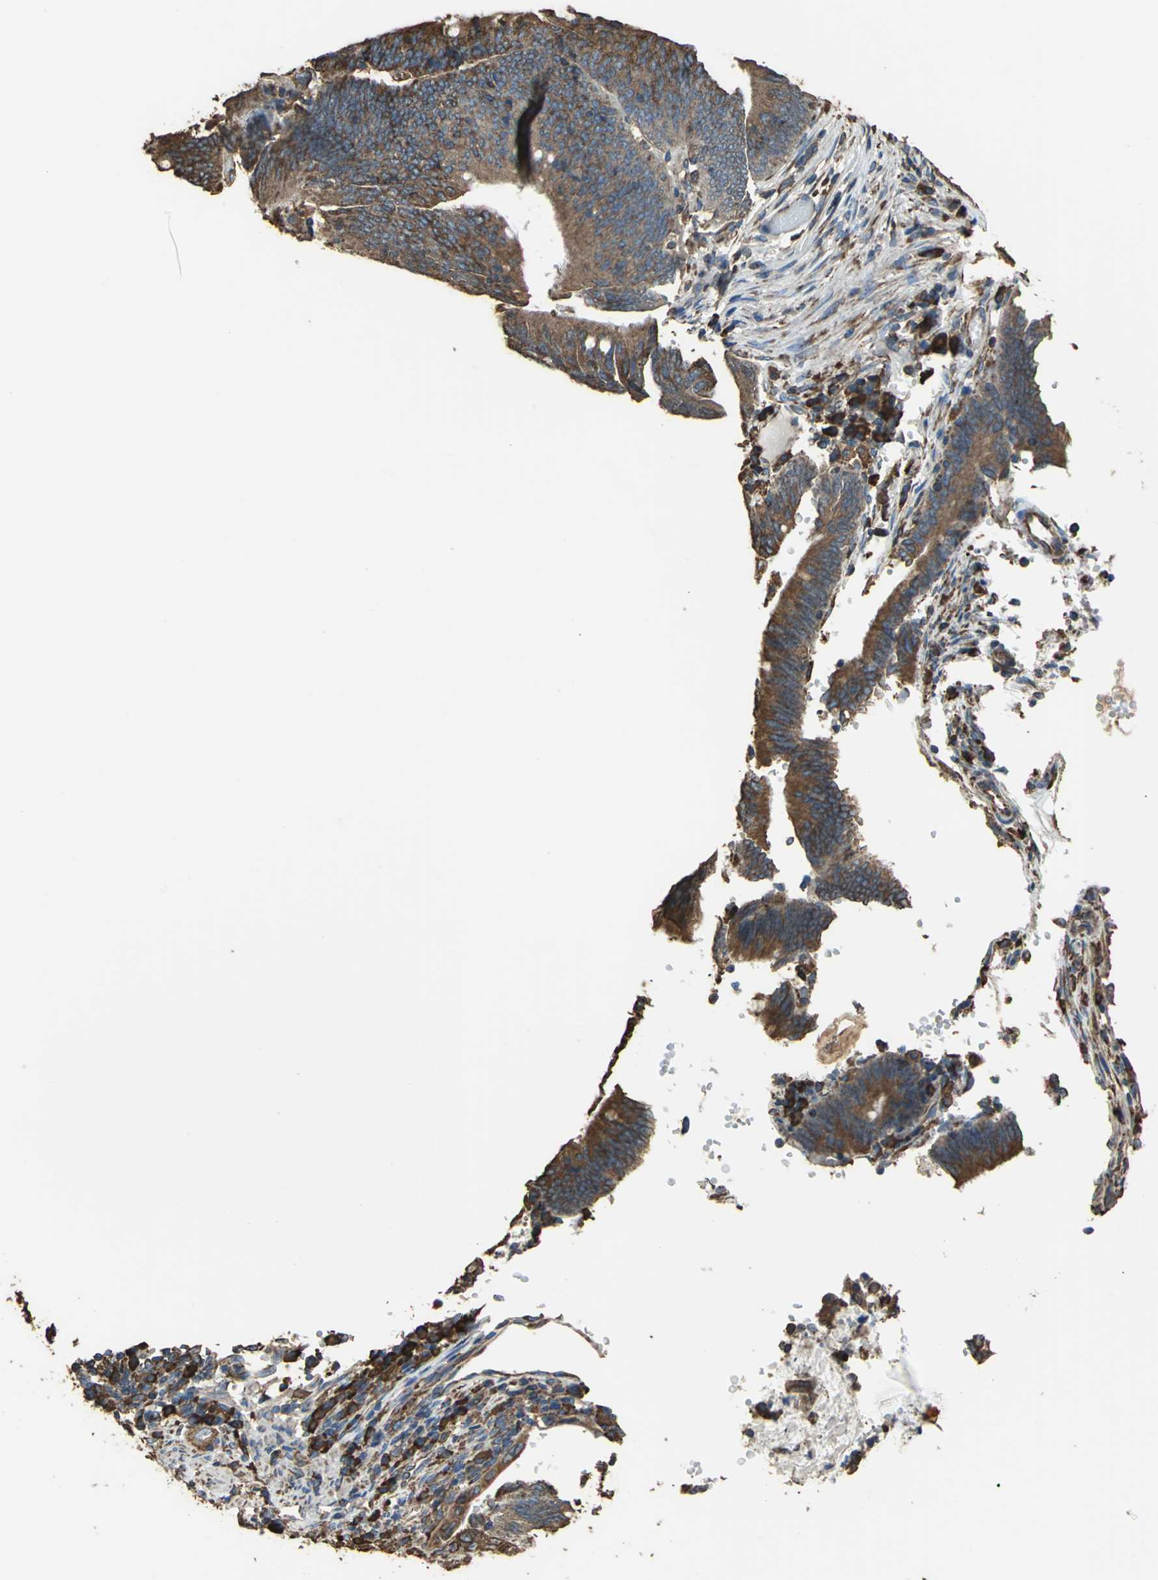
{"staining": {"intensity": "strong", "quantity": ">75%", "location": "cytoplasmic/membranous"}, "tissue": "colorectal cancer", "cell_type": "Tumor cells", "image_type": "cancer", "snomed": [{"axis": "morphology", "description": "Adenocarcinoma, NOS"}, {"axis": "topography", "description": "Rectum"}], "caption": "DAB immunohistochemical staining of colorectal cancer (adenocarcinoma) exhibits strong cytoplasmic/membranous protein positivity in approximately >75% of tumor cells.", "gene": "GPANK1", "patient": {"sex": "female", "age": 66}}